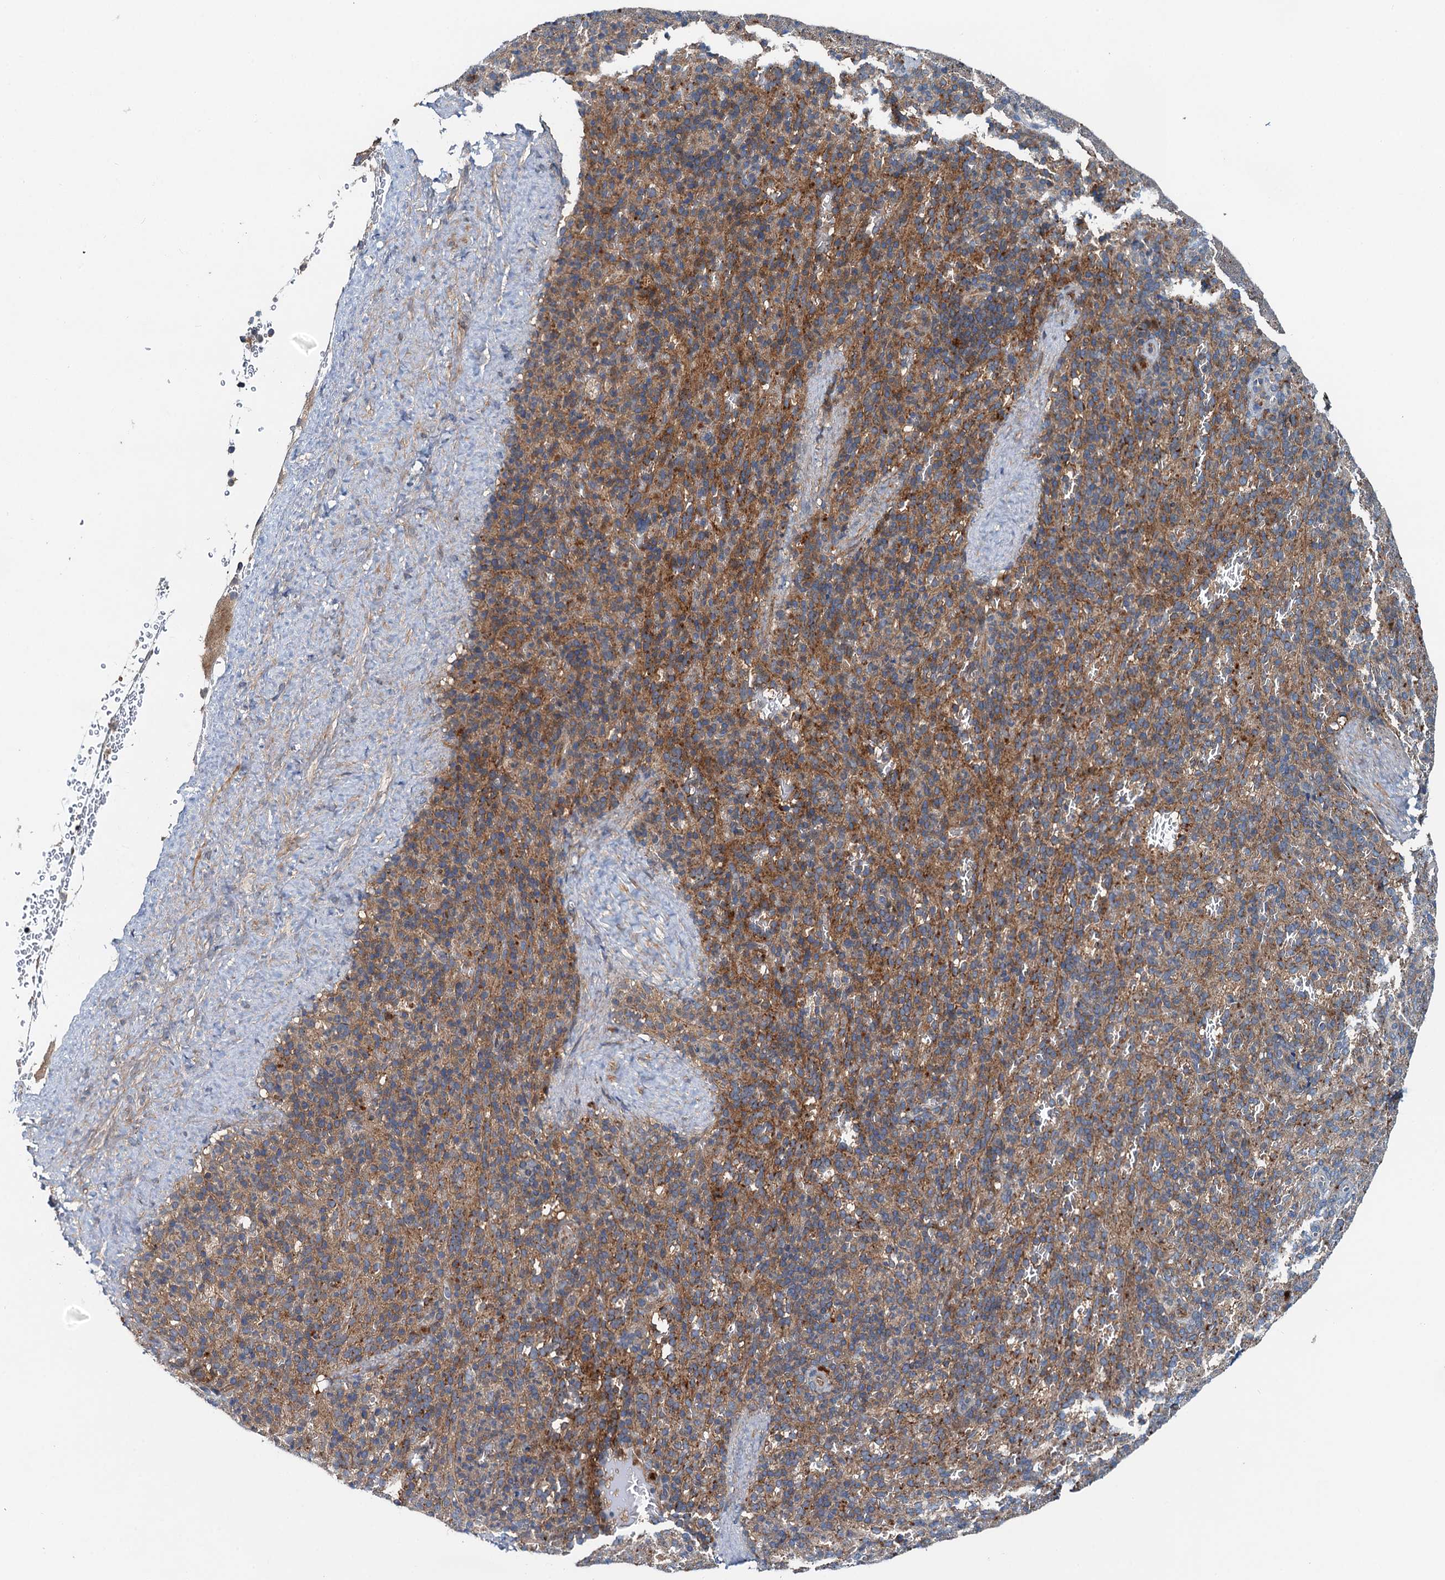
{"staining": {"intensity": "moderate", "quantity": "25%-75%", "location": "cytoplasmic/membranous"}, "tissue": "spleen", "cell_type": "Cells in red pulp", "image_type": "normal", "snomed": [{"axis": "morphology", "description": "Normal tissue, NOS"}, {"axis": "topography", "description": "Spleen"}], "caption": "Moderate cytoplasmic/membranous expression is seen in about 25%-75% of cells in red pulp in normal spleen.", "gene": "EFL1", "patient": {"sex": "female", "age": 21}}